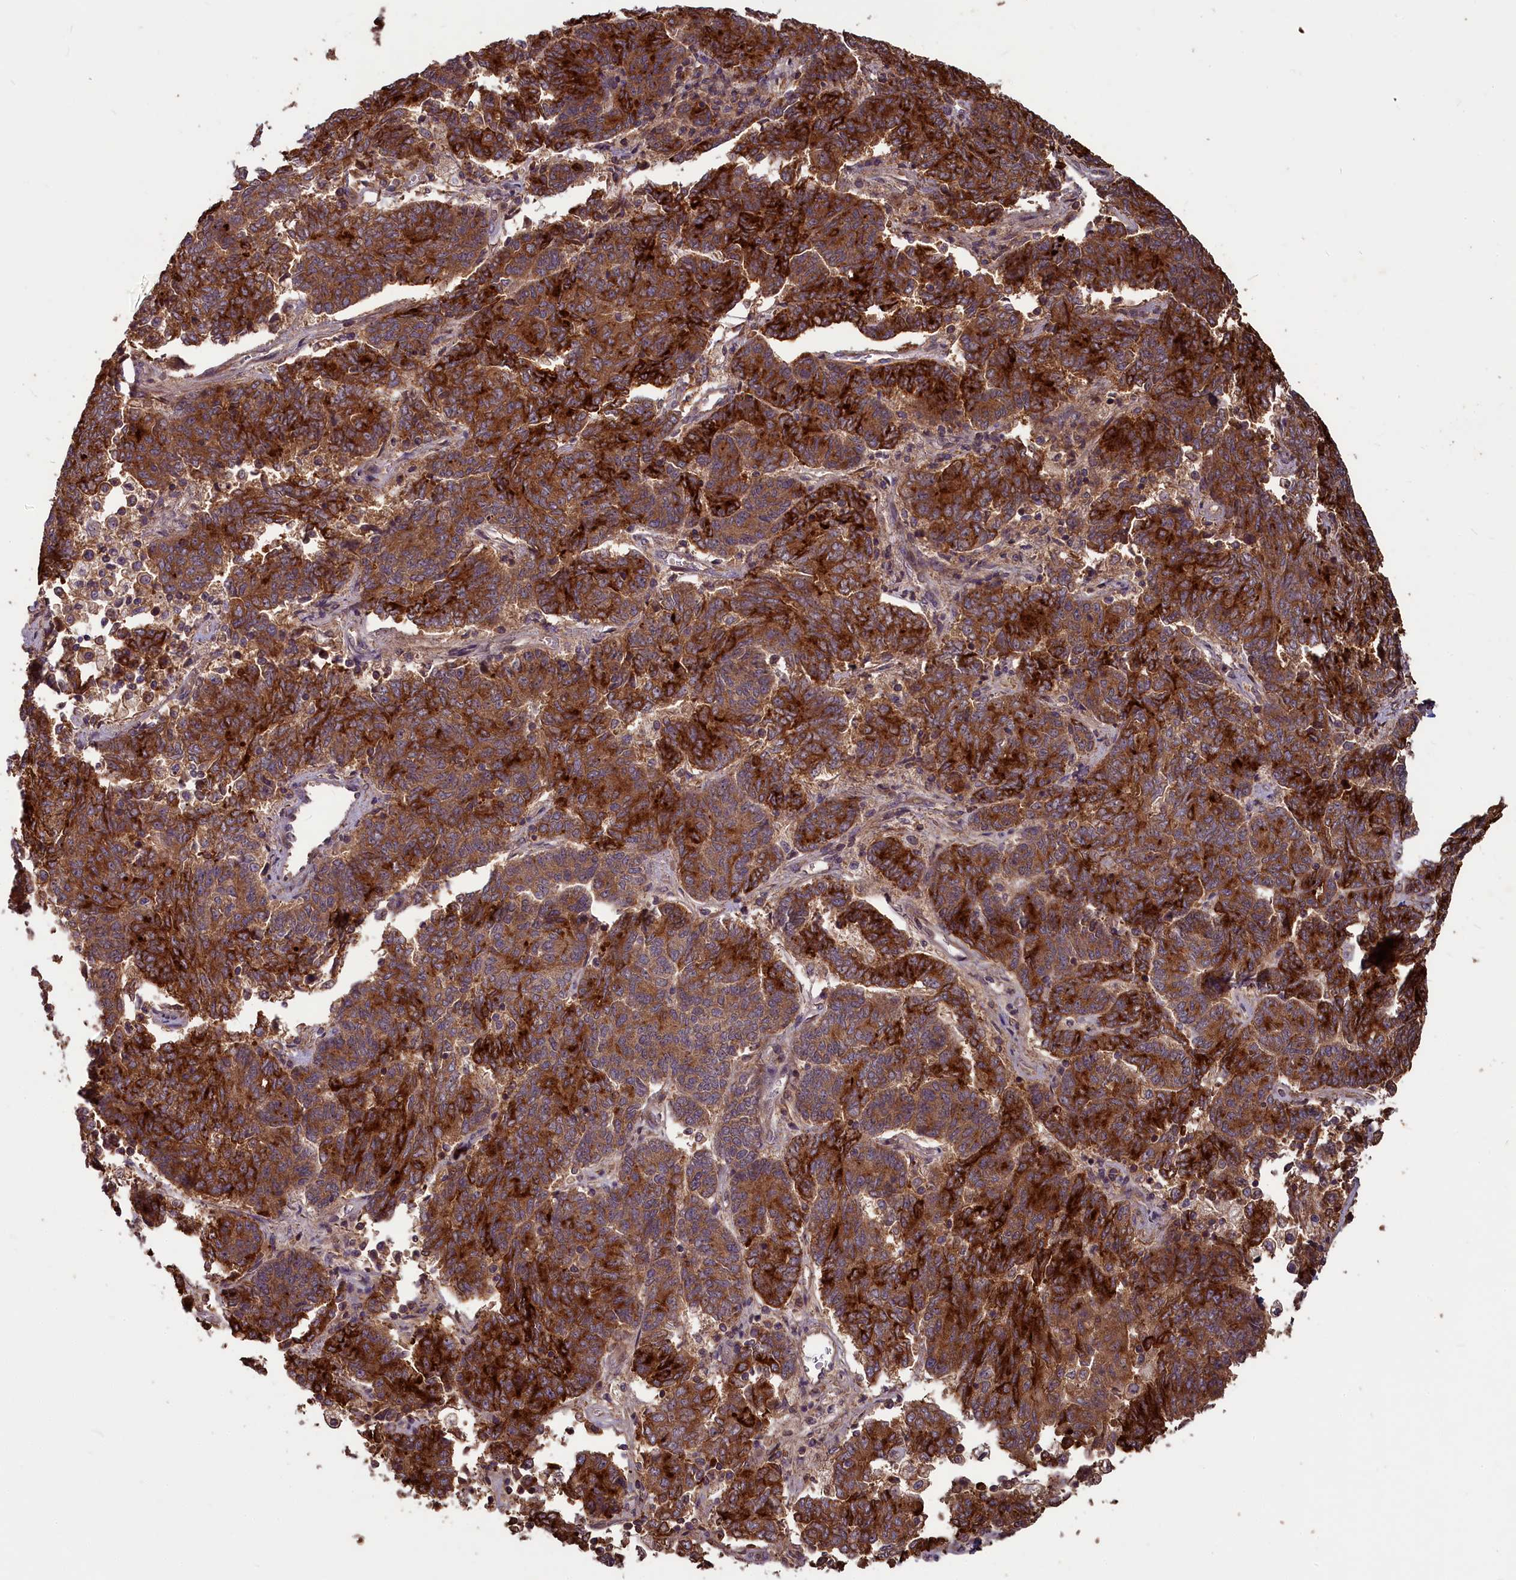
{"staining": {"intensity": "strong", "quantity": ">75%", "location": "cytoplasmic/membranous"}, "tissue": "endometrial cancer", "cell_type": "Tumor cells", "image_type": "cancer", "snomed": [{"axis": "morphology", "description": "Adenocarcinoma, NOS"}, {"axis": "topography", "description": "Endometrium"}], "caption": "There is high levels of strong cytoplasmic/membranous expression in tumor cells of adenocarcinoma (endometrial), as demonstrated by immunohistochemical staining (brown color).", "gene": "NUDT6", "patient": {"sex": "female", "age": 80}}